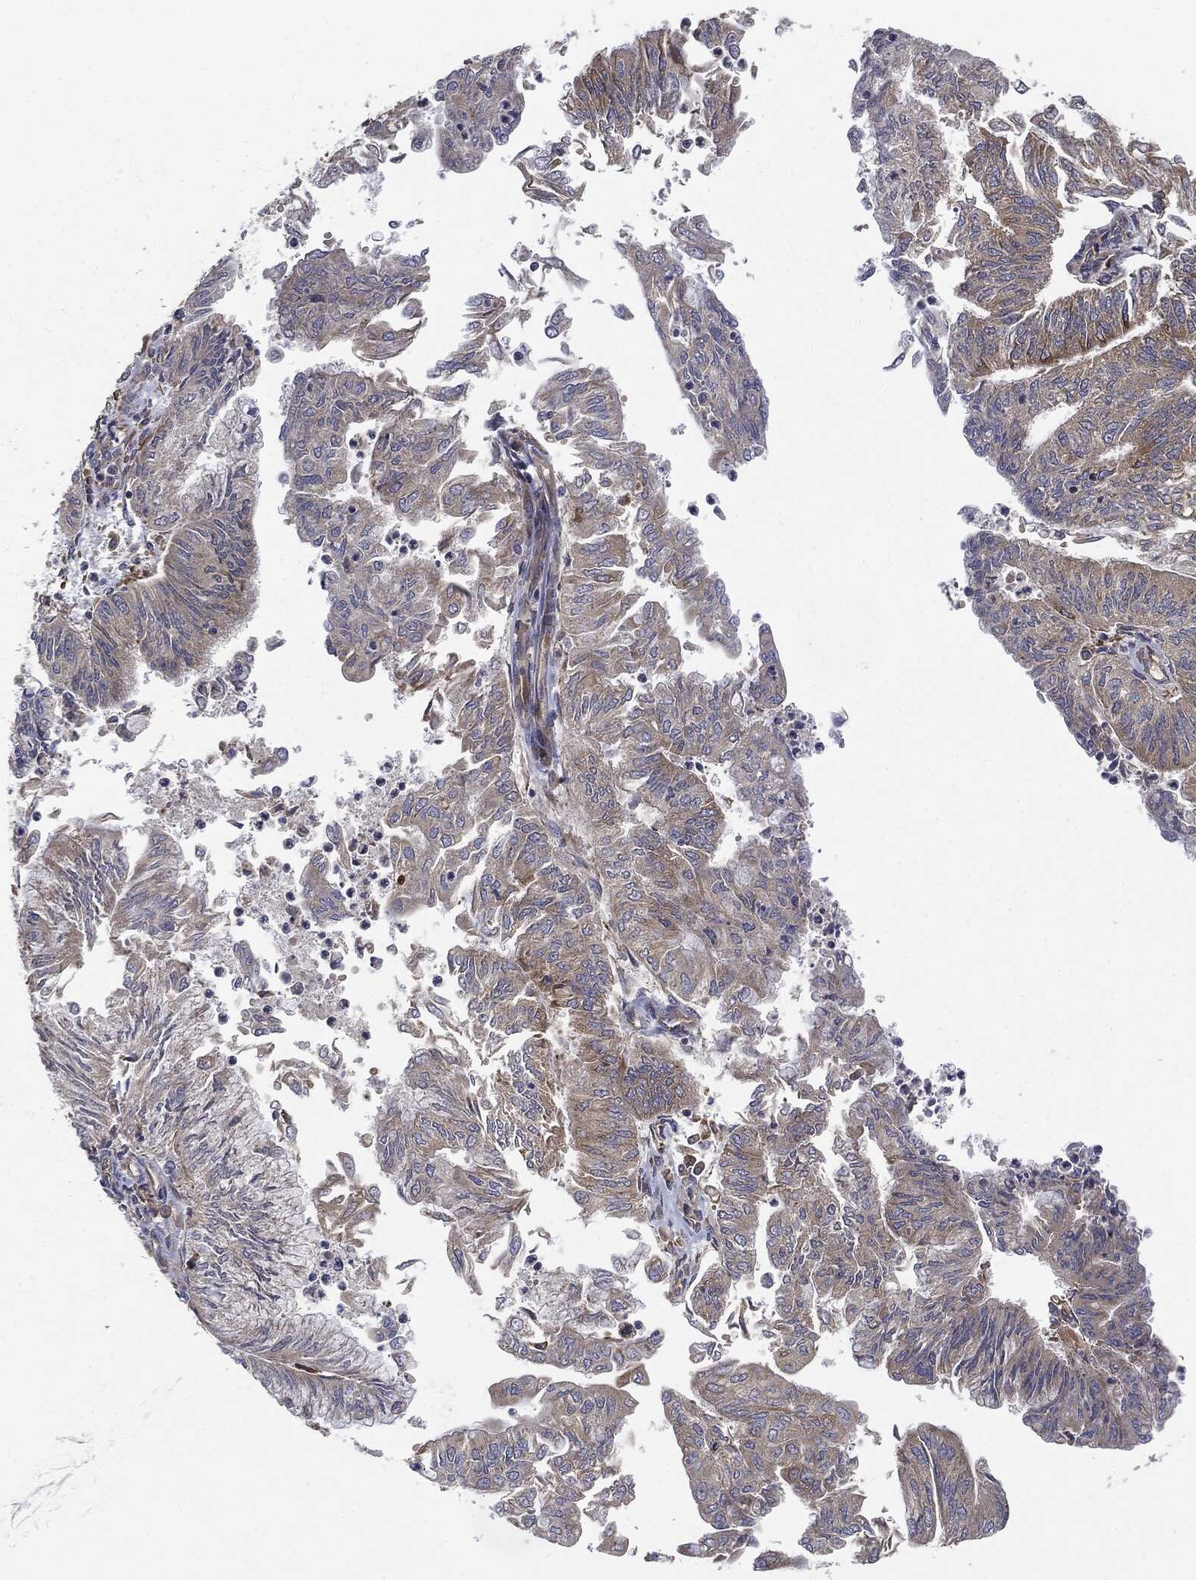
{"staining": {"intensity": "negative", "quantity": "none", "location": "none"}, "tissue": "endometrial cancer", "cell_type": "Tumor cells", "image_type": "cancer", "snomed": [{"axis": "morphology", "description": "Adenocarcinoma, NOS"}, {"axis": "topography", "description": "Endometrium"}], "caption": "Immunohistochemistry (IHC) image of neoplastic tissue: human endometrial adenocarcinoma stained with DAB exhibits no significant protein staining in tumor cells. (DAB immunohistochemistry (IHC) with hematoxylin counter stain).", "gene": "EIF2AK2", "patient": {"sex": "female", "age": 59}}